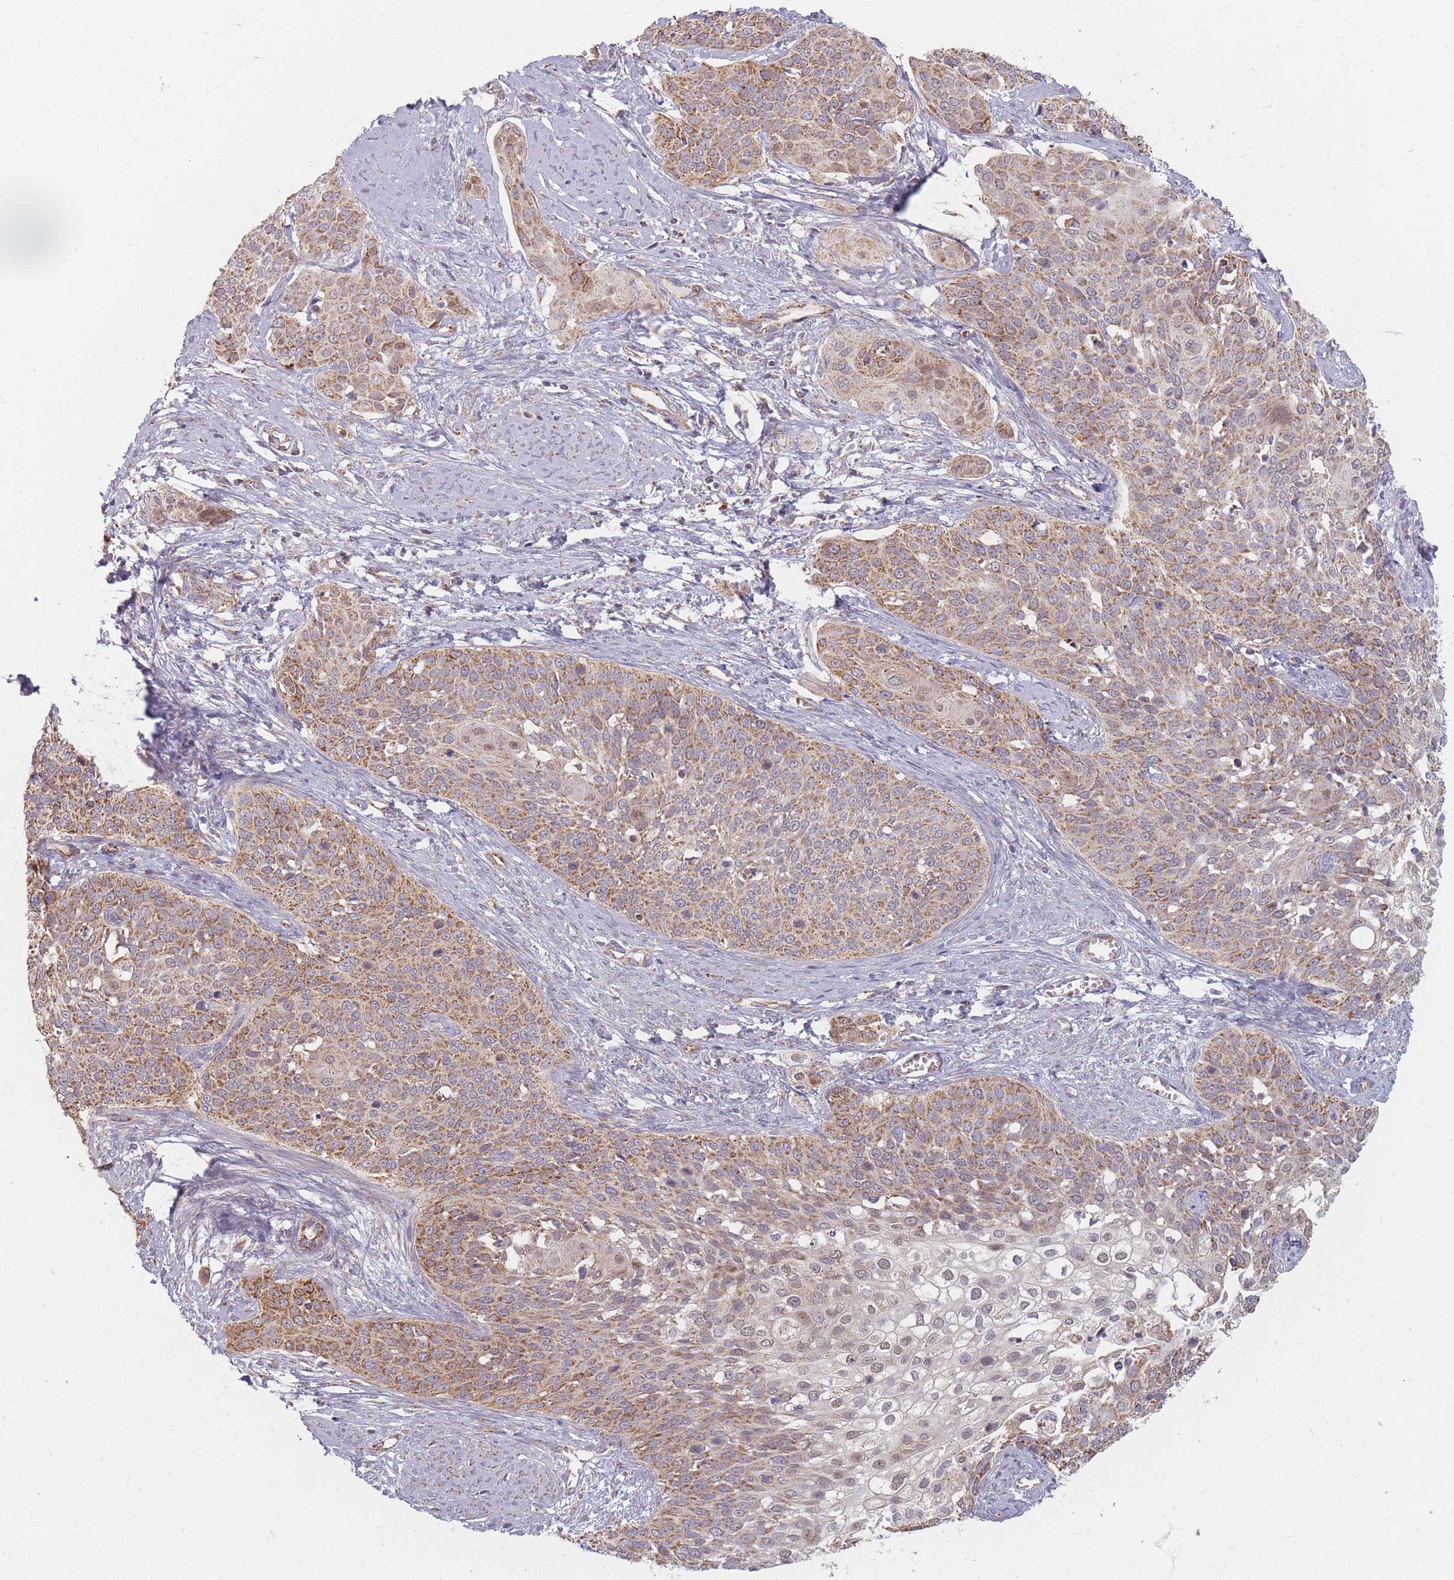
{"staining": {"intensity": "moderate", "quantity": ">75%", "location": "cytoplasmic/membranous"}, "tissue": "cervical cancer", "cell_type": "Tumor cells", "image_type": "cancer", "snomed": [{"axis": "morphology", "description": "Squamous cell carcinoma, NOS"}, {"axis": "topography", "description": "Cervix"}], "caption": "Immunohistochemical staining of cervical cancer (squamous cell carcinoma) shows medium levels of moderate cytoplasmic/membranous positivity in approximately >75% of tumor cells.", "gene": "ESRP2", "patient": {"sex": "female", "age": 44}}